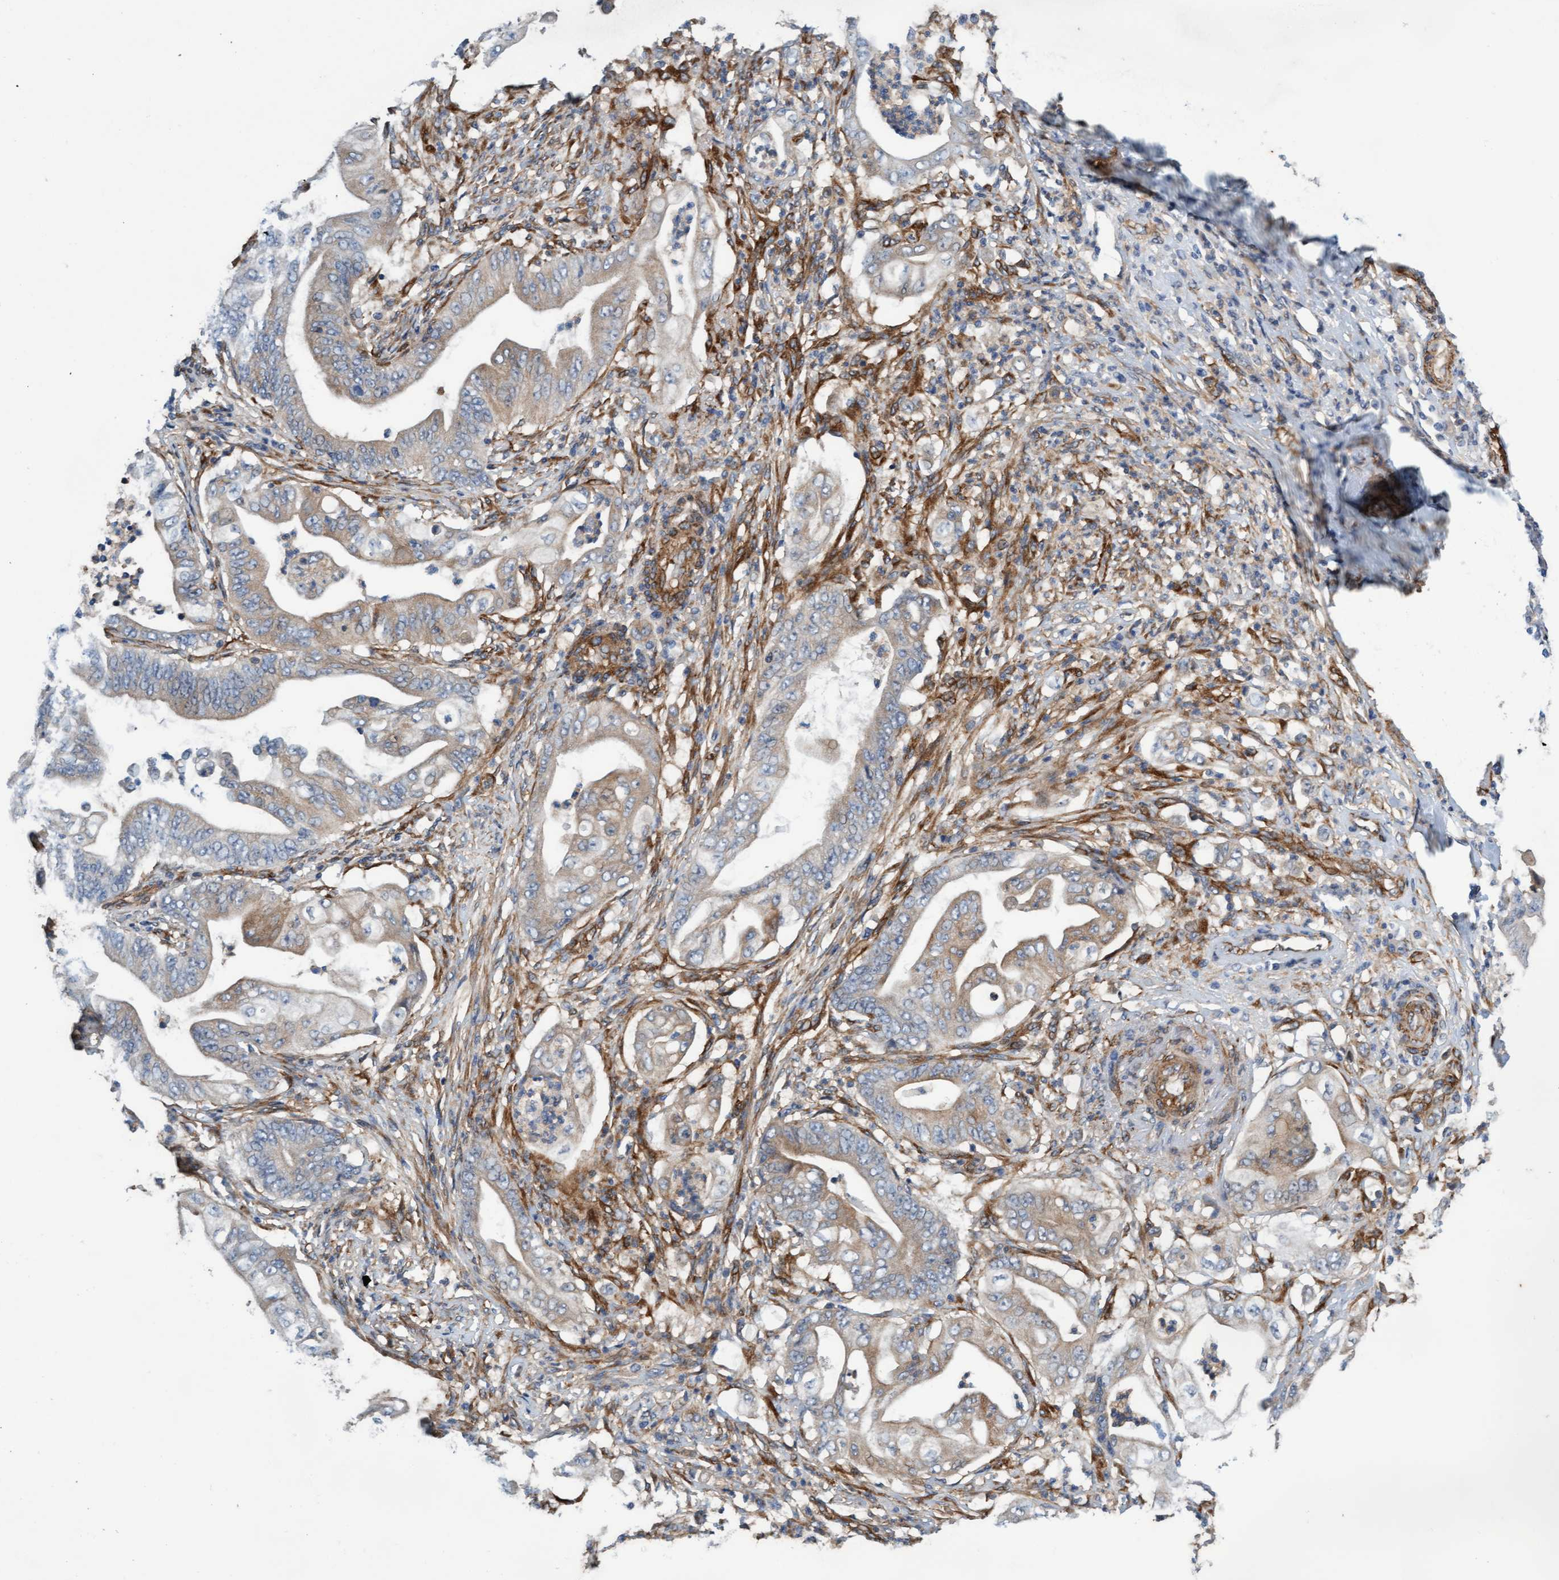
{"staining": {"intensity": "weak", "quantity": "<25%", "location": "cytoplasmic/membranous"}, "tissue": "stomach cancer", "cell_type": "Tumor cells", "image_type": "cancer", "snomed": [{"axis": "morphology", "description": "Adenocarcinoma, NOS"}, {"axis": "topography", "description": "Stomach"}], "caption": "Immunohistochemistry image of neoplastic tissue: adenocarcinoma (stomach) stained with DAB exhibits no significant protein staining in tumor cells.", "gene": "FMNL3", "patient": {"sex": "female", "age": 73}}